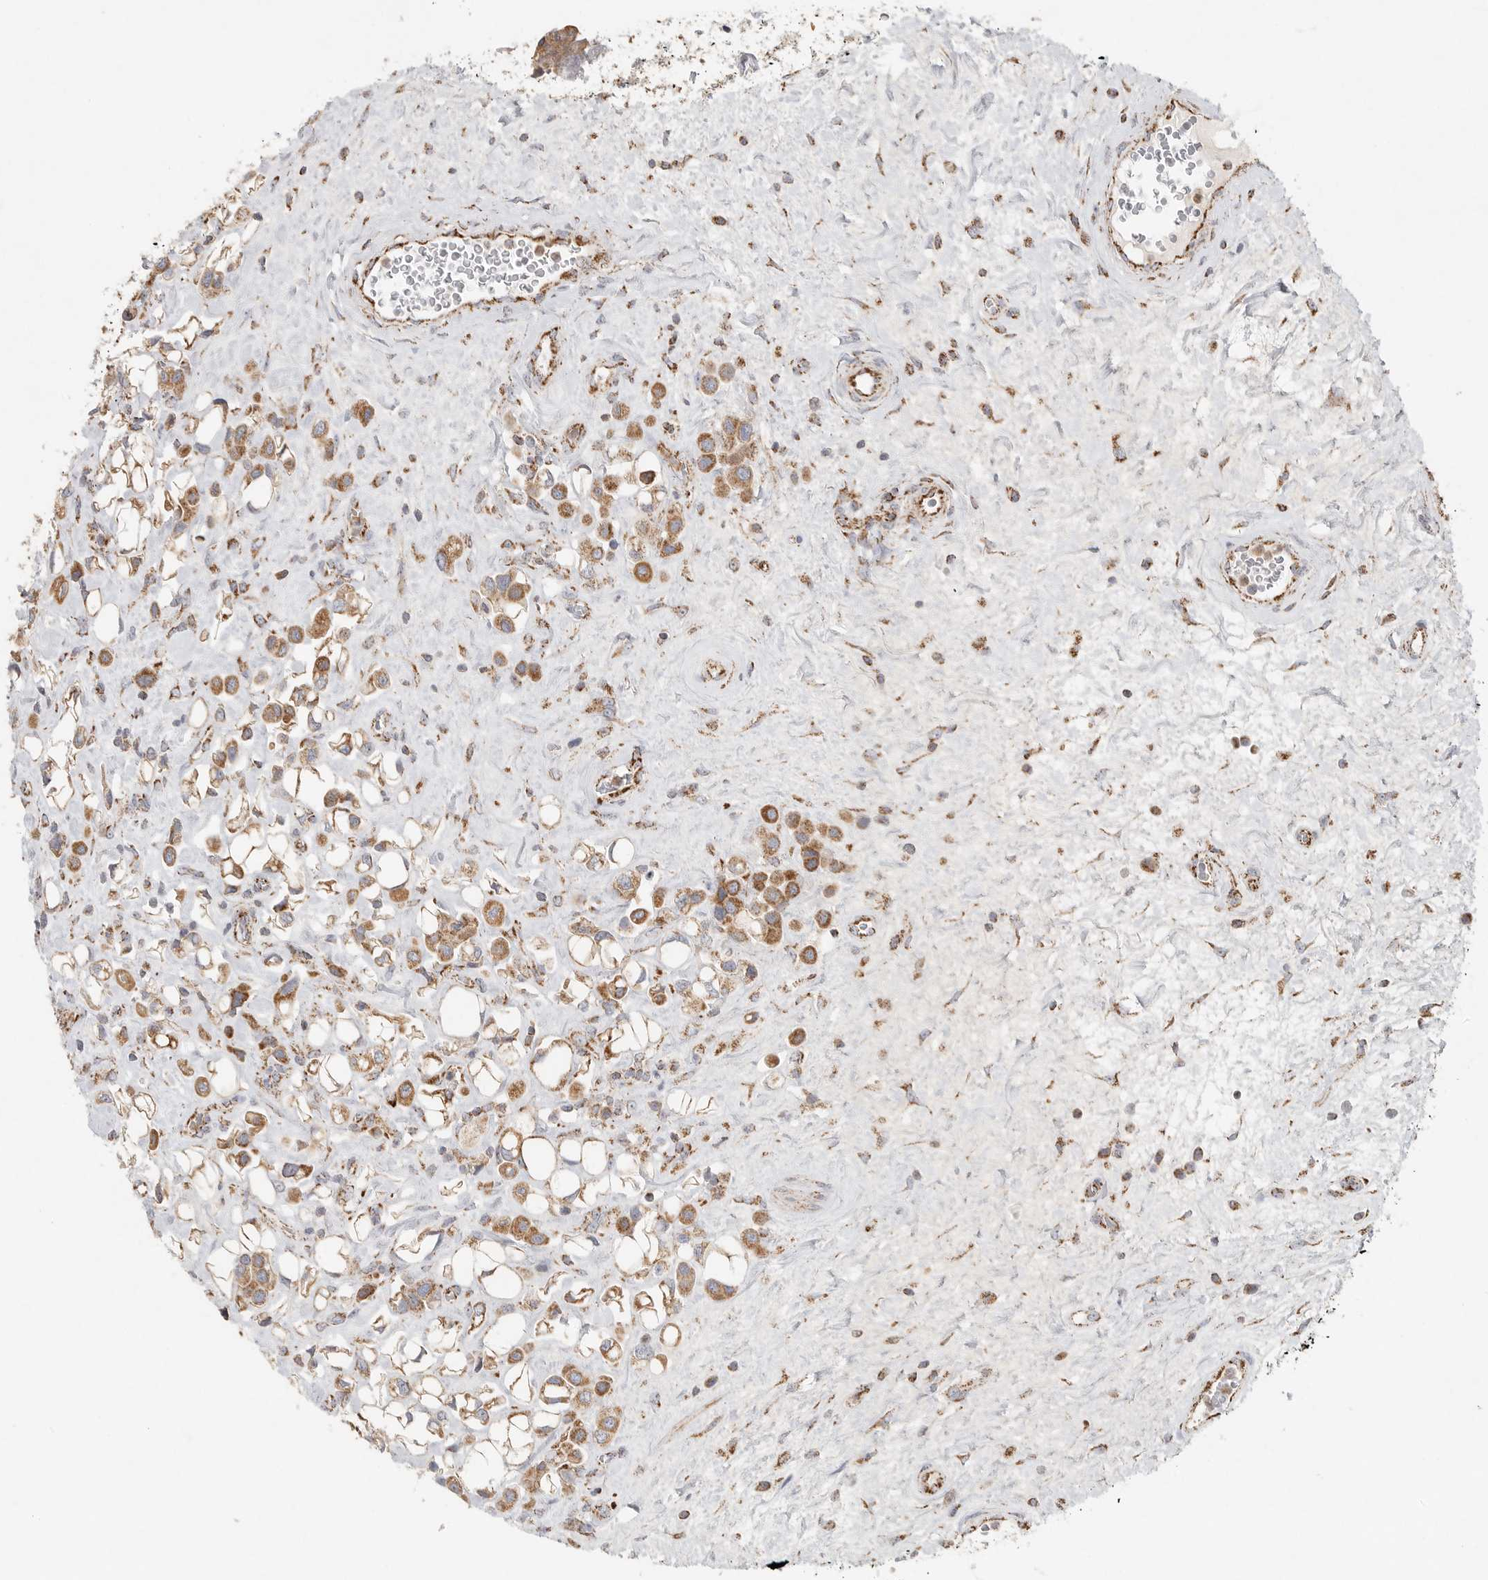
{"staining": {"intensity": "moderate", "quantity": ">75%", "location": "cytoplasmic/membranous"}, "tissue": "urothelial cancer", "cell_type": "Tumor cells", "image_type": "cancer", "snomed": [{"axis": "morphology", "description": "Urothelial carcinoma, High grade"}, {"axis": "topography", "description": "Urinary bladder"}], "caption": "Protein expression analysis of urothelial carcinoma (high-grade) exhibits moderate cytoplasmic/membranous staining in about >75% of tumor cells.", "gene": "SLC25A26", "patient": {"sex": "male", "age": 50}}